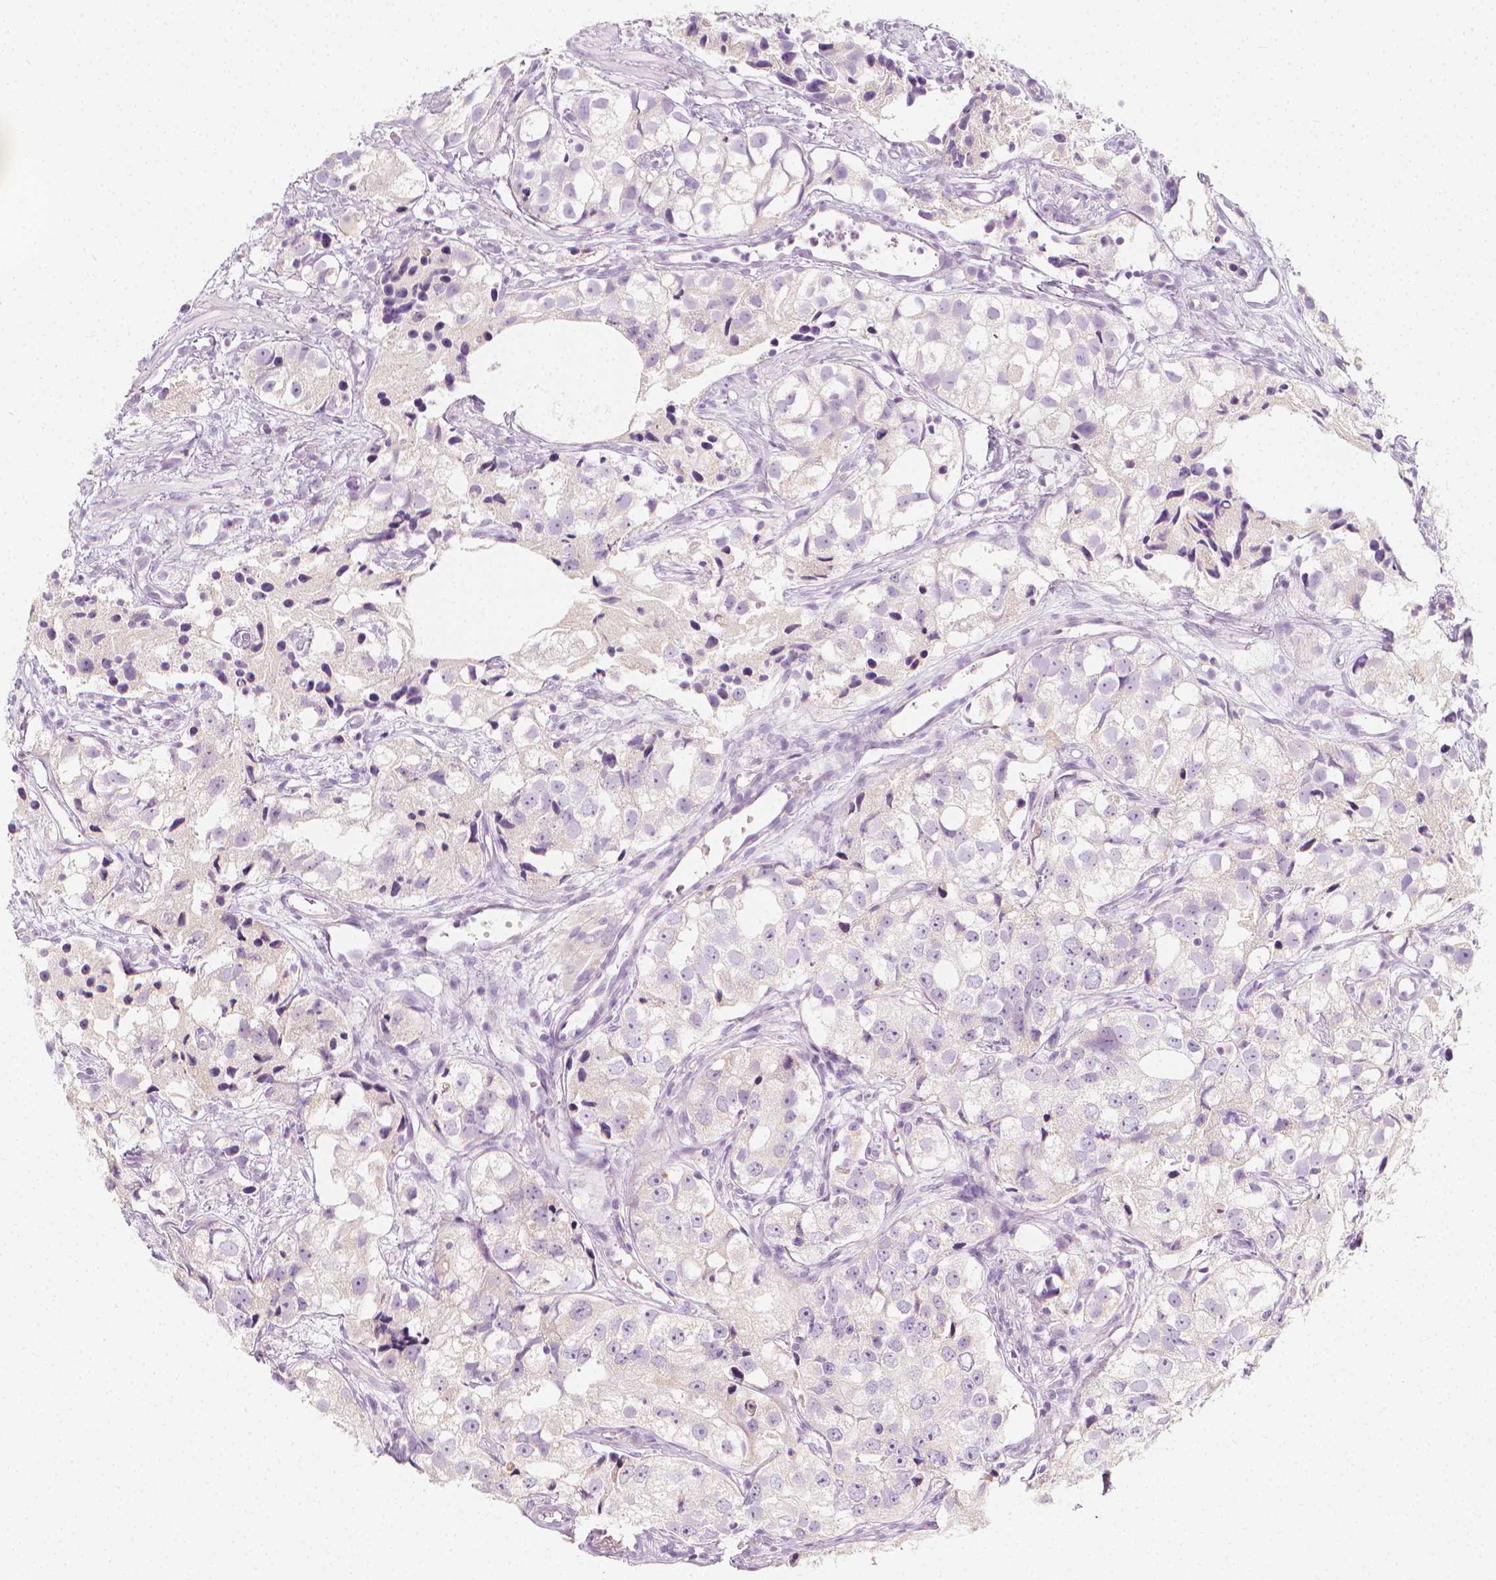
{"staining": {"intensity": "negative", "quantity": "none", "location": "none"}, "tissue": "prostate cancer", "cell_type": "Tumor cells", "image_type": "cancer", "snomed": [{"axis": "morphology", "description": "Adenocarcinoma, High grade"}, {"axis": "topography", "description": "Prostate"}], "caption": "Image shows no protein positivity in tumor cells of prostate cancer (high-grade adenocarcinoma) tissue. (Immunohistochemistry (ihc), brightfield microscopy, high magnification).", "gene": "RBFOX1", "patient": {"sex": "male", "age": 68}}